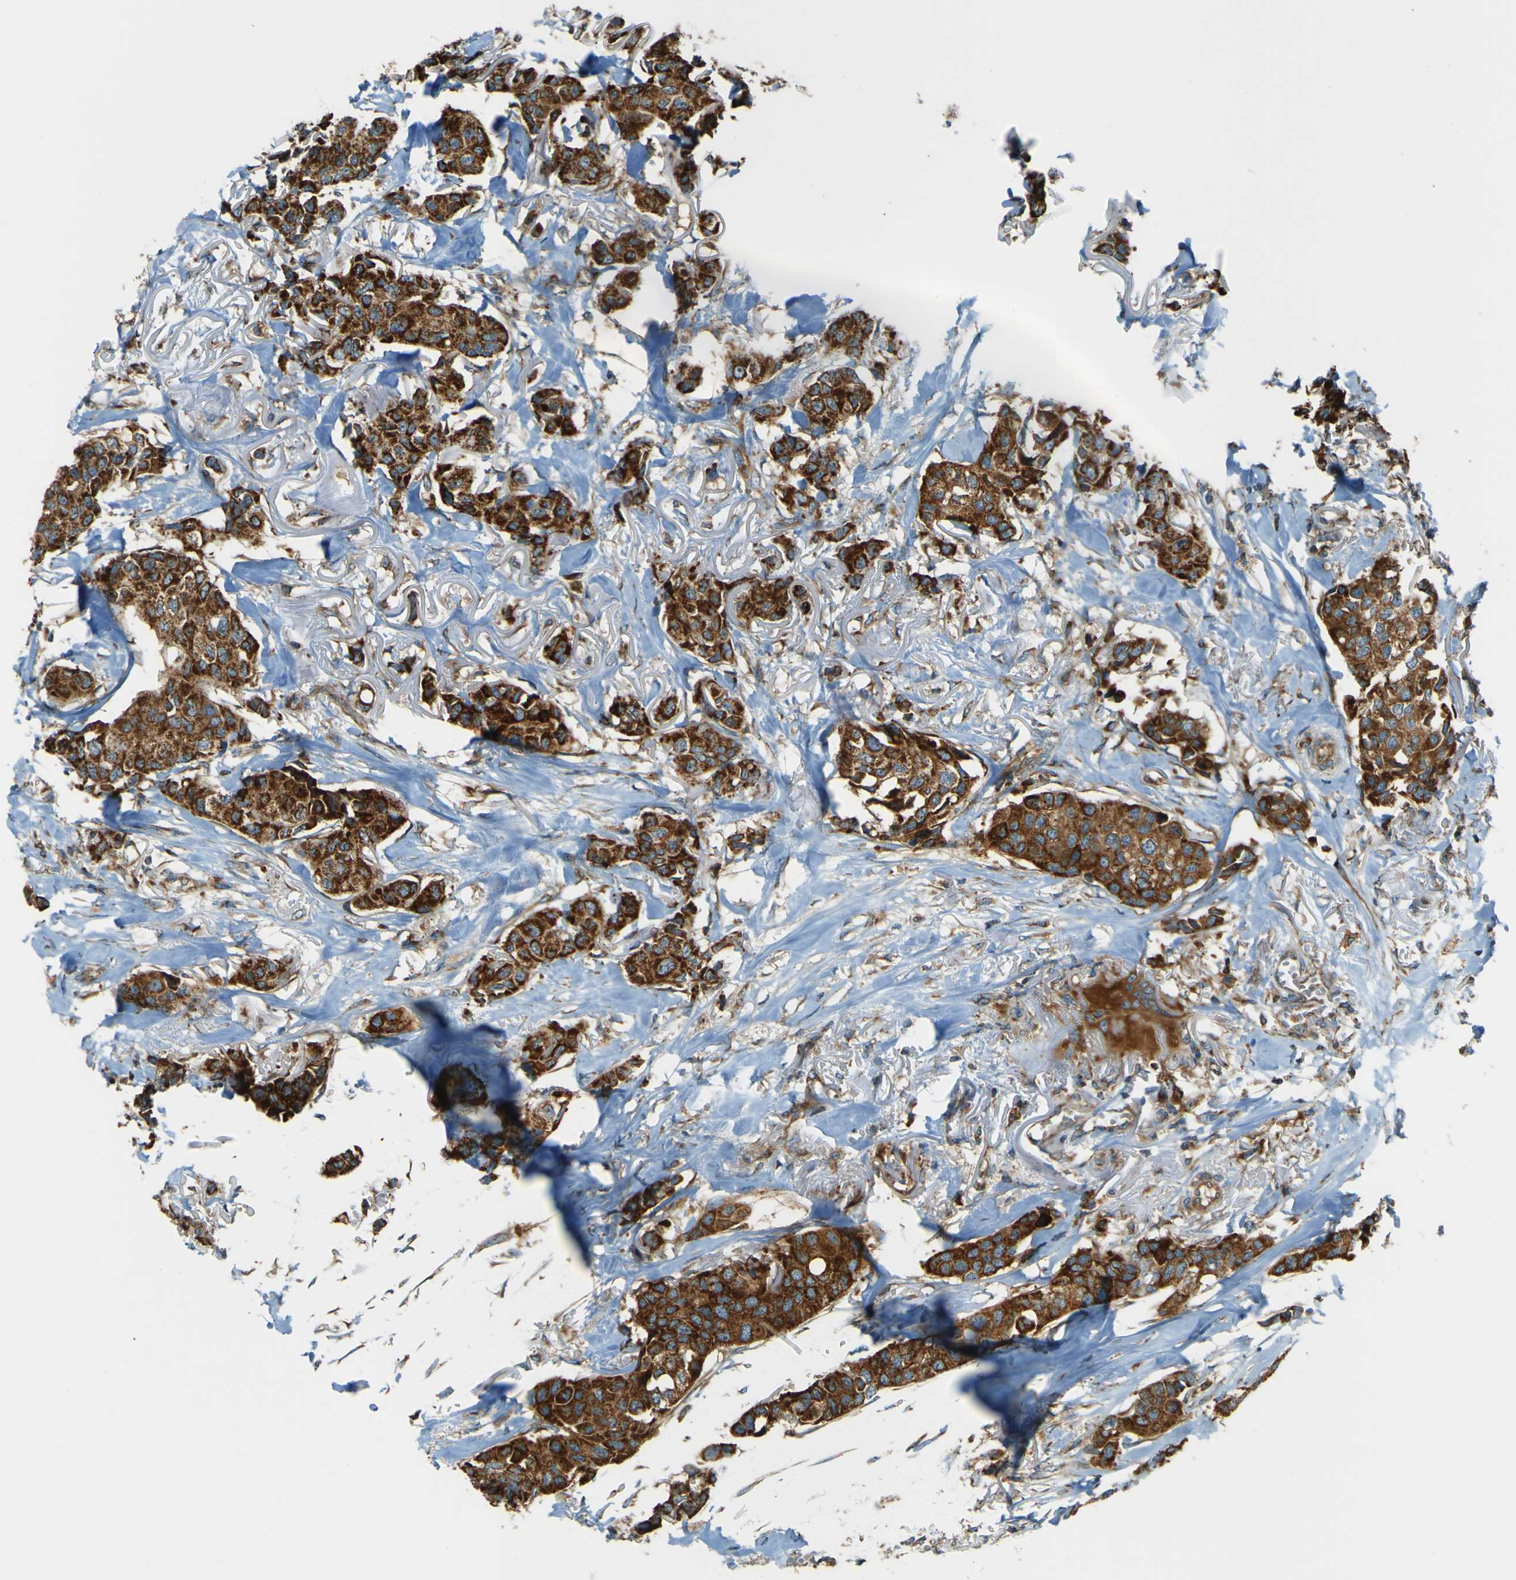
{"staining": {"intensity": "strong", "quantity": ">75%", "location": "cytoplasmic/membranous"}, "tissue": "breast cancer", "cell_type": "Tumor cells", "image_type": "cancer", "snomed": [{"axis": "morphology", "description": "Duct carcinoma"}, {"axis": "topography", "description": "Breast"}], "caption": "There is high levels of strong cytoplasmic/membranous staining in tumor cells of intraductal carcinoma (breast), as demonstrated by immunohistochemical staining (brown color).", "gene": "DNAJC5", "patient": {"sex": "female", "age": 80}}